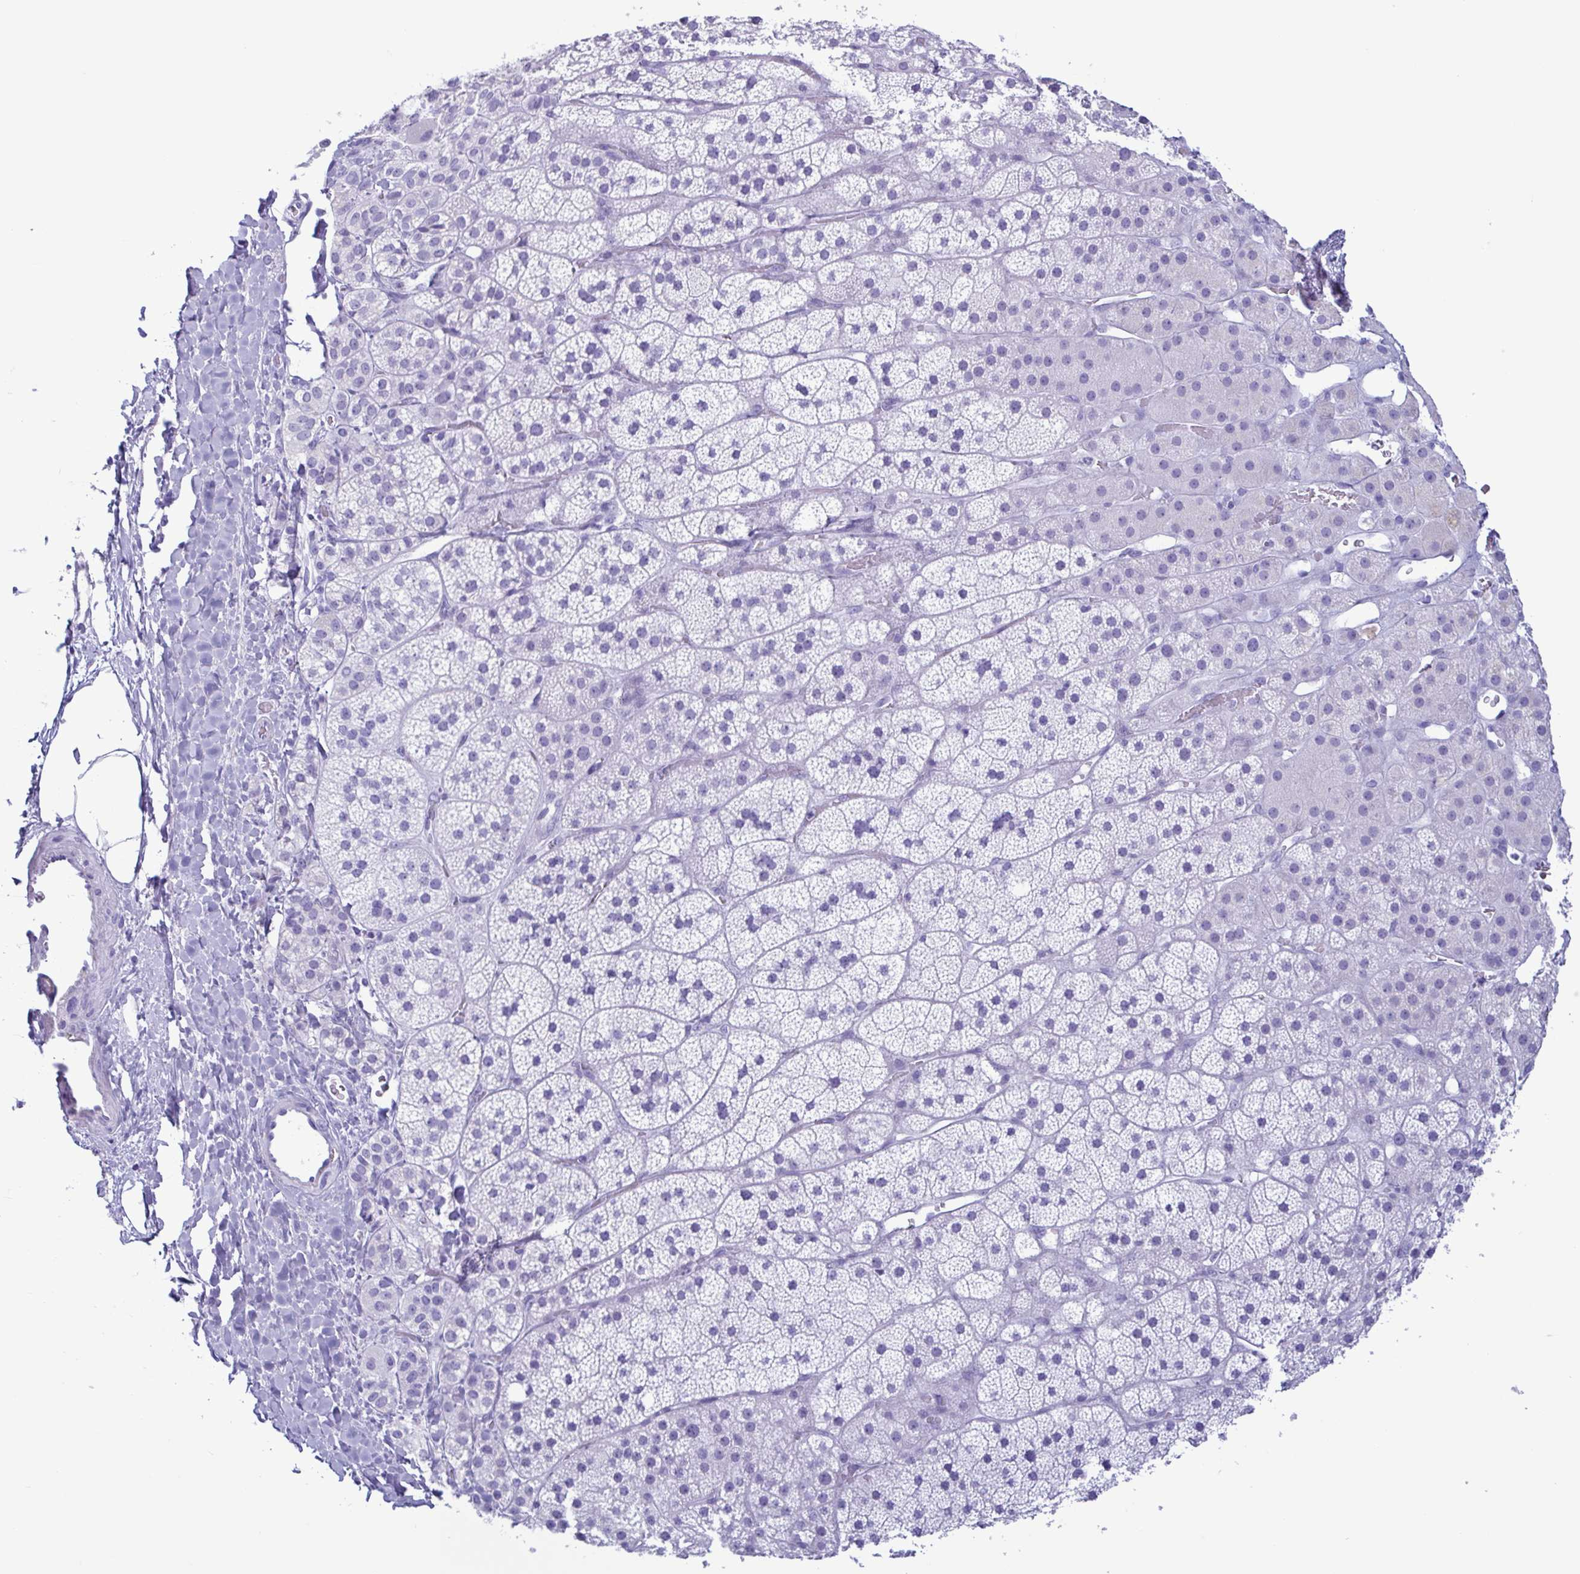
{"staining": {"intensity": "negative", "quantity": "none", "location": "none"}, "tissue": "adrenal gland", "cell_type": "Glandular cells", "image_type": "normal", "snomed": [{"axis": "morphology", "description": "Normal tissue, NOS"}, {"axis": "topography", "description": "Adrenal gland"}], "caption": "High magnification brightfield microscopy of normal adrenal gland stained with DAB (brown) and counterstained with hematoxylin (blue): glandular cells show no significant staining.", "gene": "LTF", "patient": {"sex": "male", "age": 57}}